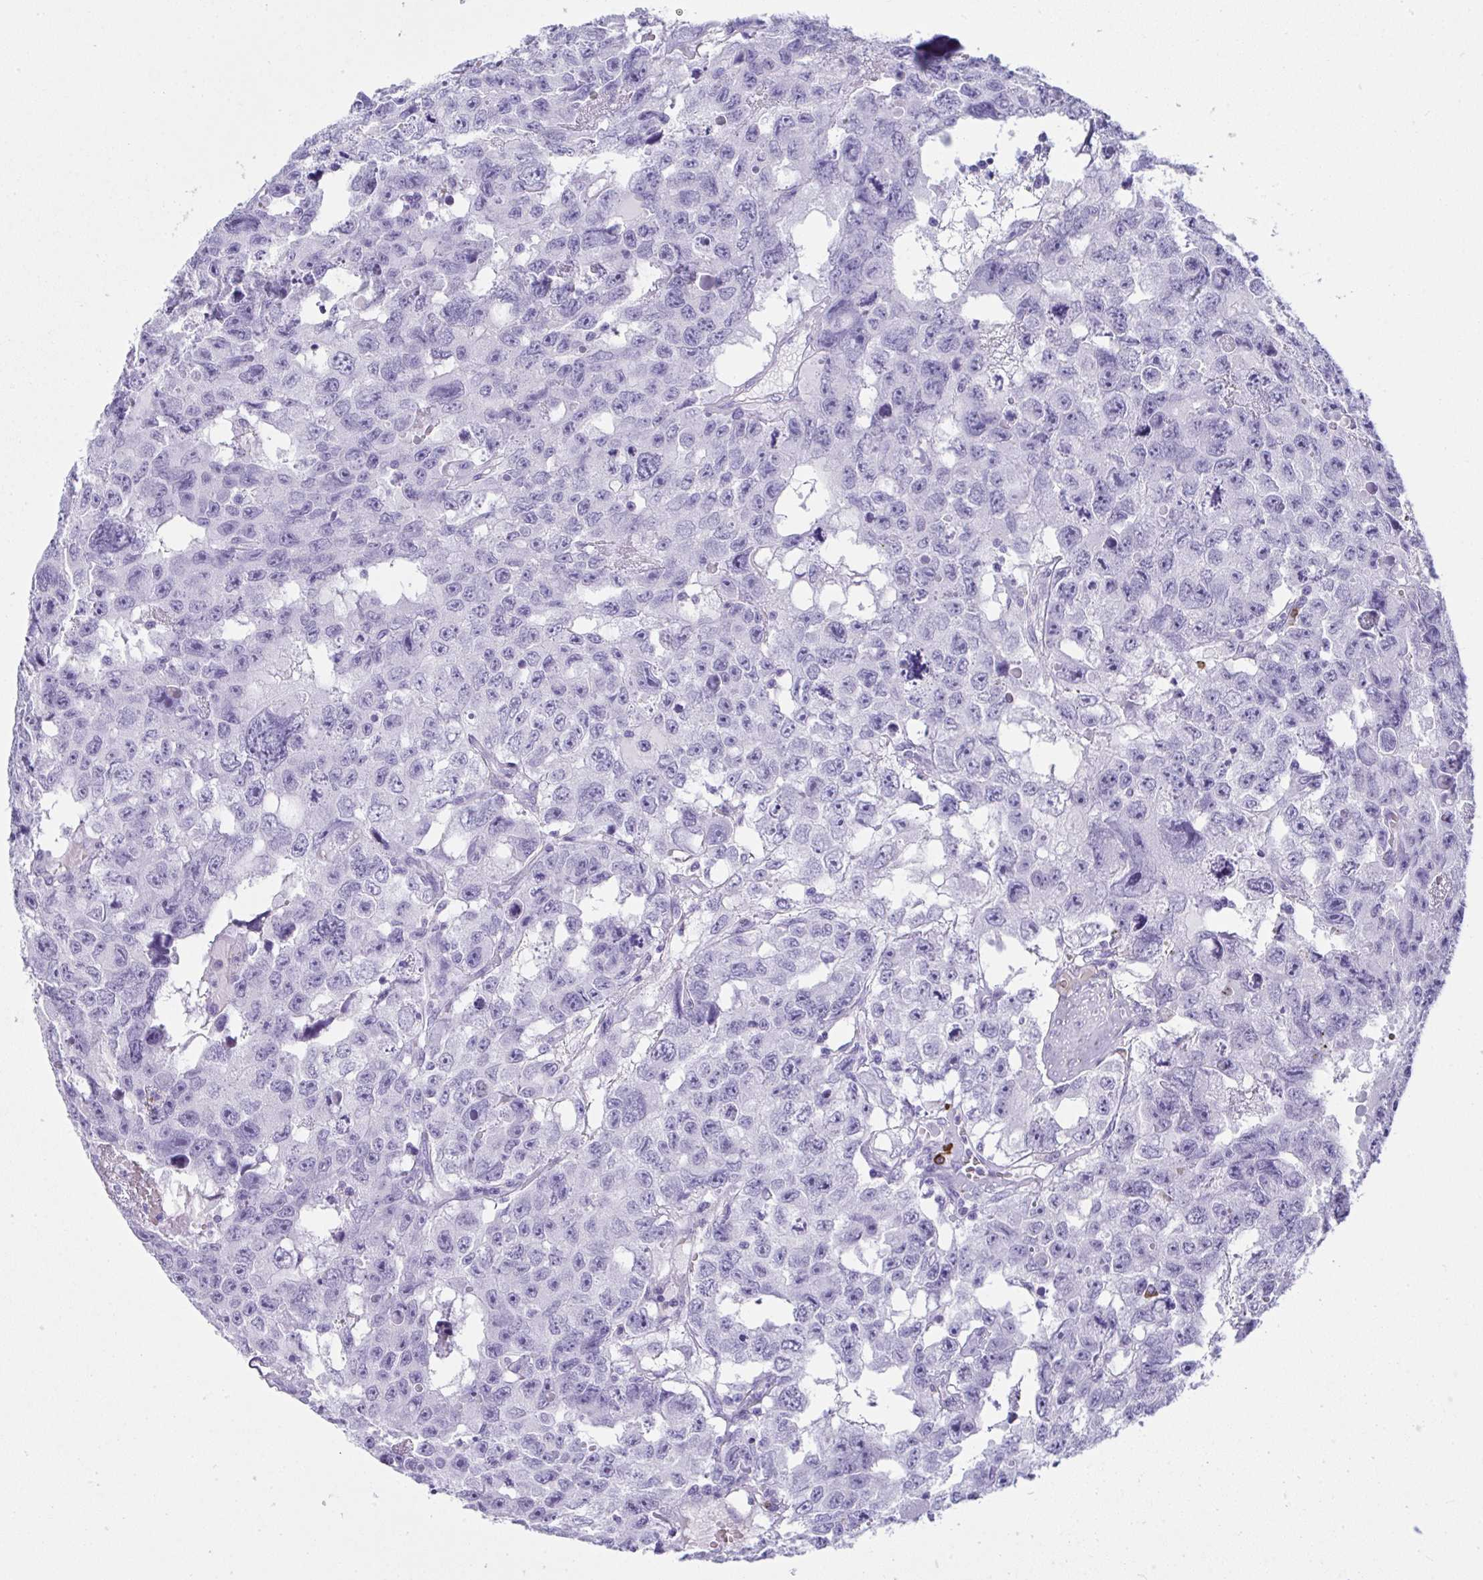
{"staining": {"intensity": "negative", "quantity": "none", "location": "none"}, "tissue": "testis cancer", "cell_type": "Tumor cells", "image_type": "cancer", "snomed": [{"axis": "morphology", "description": "Seminoma, NOS"}, {"axis": "topography", "description": "Testis"}], "caption": "Immunohistochemistry of testis seminoma reveals no positivity in tumor cells.", "gene": "JCHAIN", "patient": {"sex": "male", "age": 26}}